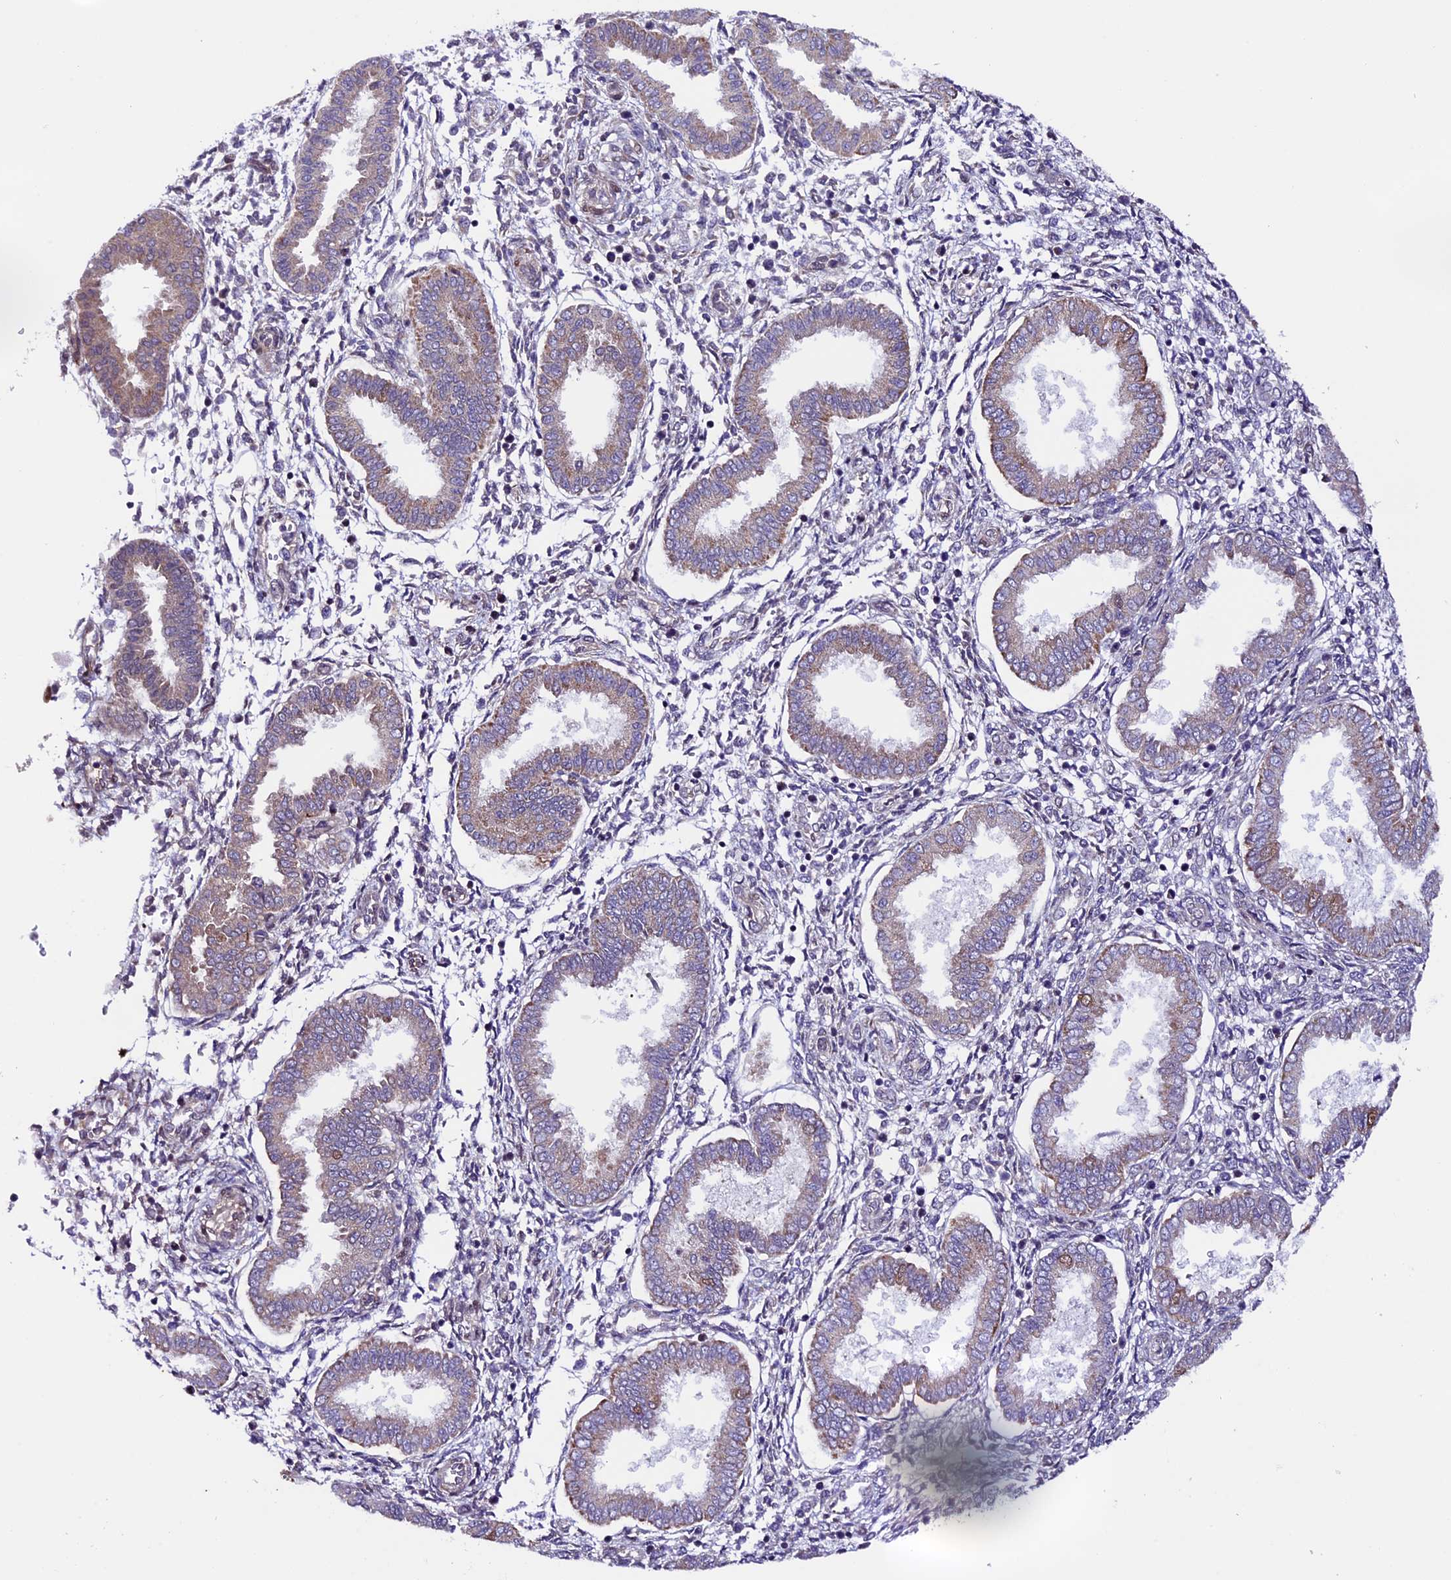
{"staining": {"intensity": "moderate", "quantity": "<25%", "location": "cytoplasmic/membranous,nuclear"}, "tissue": "endometrium", "cell_type": "Cells in endometrial stroma", "image_type": "normal", "snomed": [{"axis": "morphology", "description": "Normal tissue, NOS"}, {"axis": "topography", "description": "Endometrium"}], "caption": "The micrograph displays a brown stain indicating the presence of a protein in the cytoplasmic/membranous,nuclear of cells in endometrial stroma in endometrium. (DAB (3,3'-diaminobenzidine) = brown stain, brightfield microscopy at high magnification).", "gene": "TMEM171", "patient": {"sex": "female", "age": 24}}